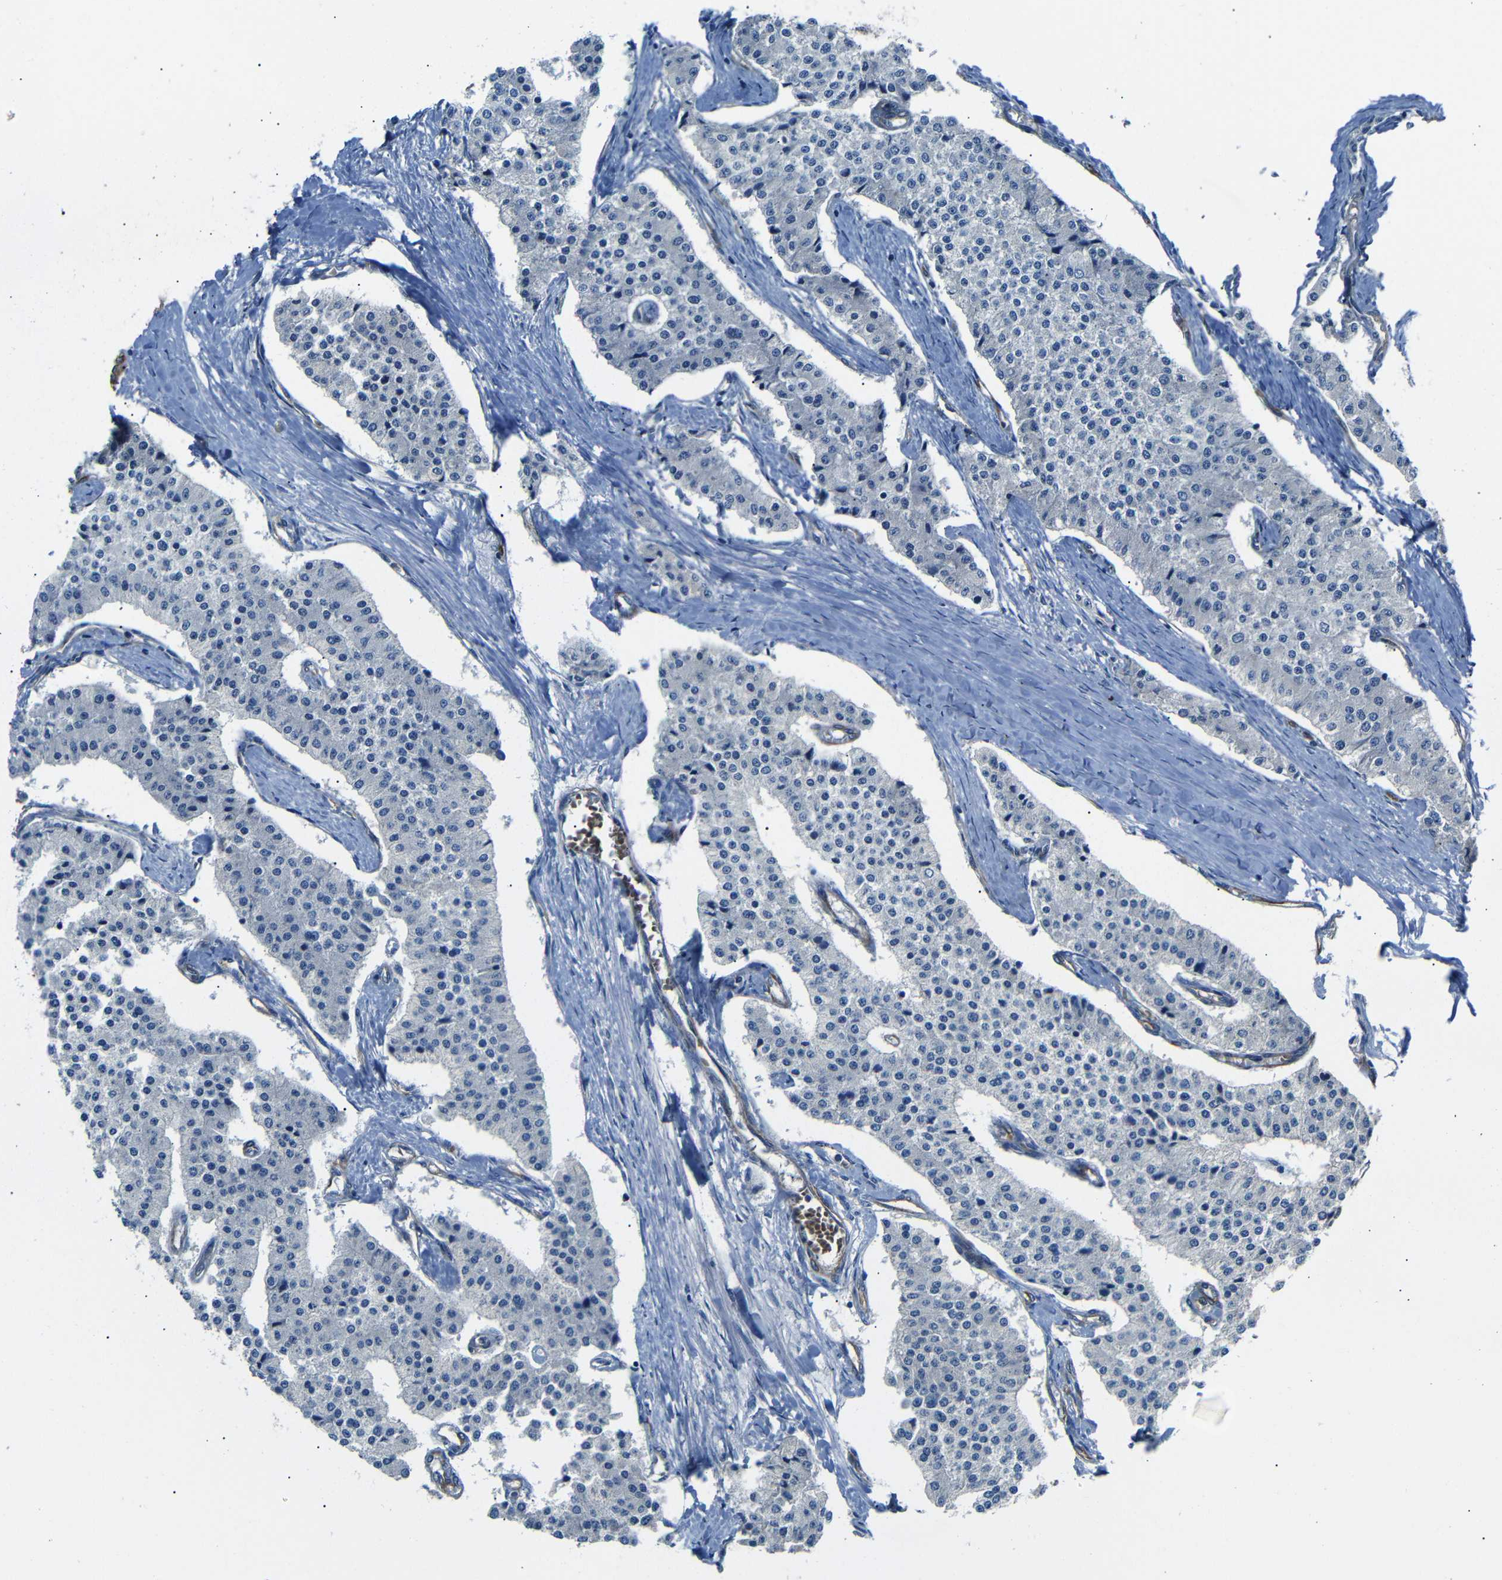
{"staining": {"intensity": "negative", "quantity": "none", "location": "none"}, "tissue": "carcinoid", "cell_type": "Tumor cells", "image_type": "cancer", "snomed": [{"axis": "morphology", "description": "Carcinoid, malignant, NOS"}, {"axis": "topography", "description": "Colon"}], "caption": "This is a photomicrograph of immunohistochemistry (IHC) staining of carcinoid, which shows no positivity in tumor cells.", "gene": "MYO1B", "patient": {"sex": "female", "age": 52}}